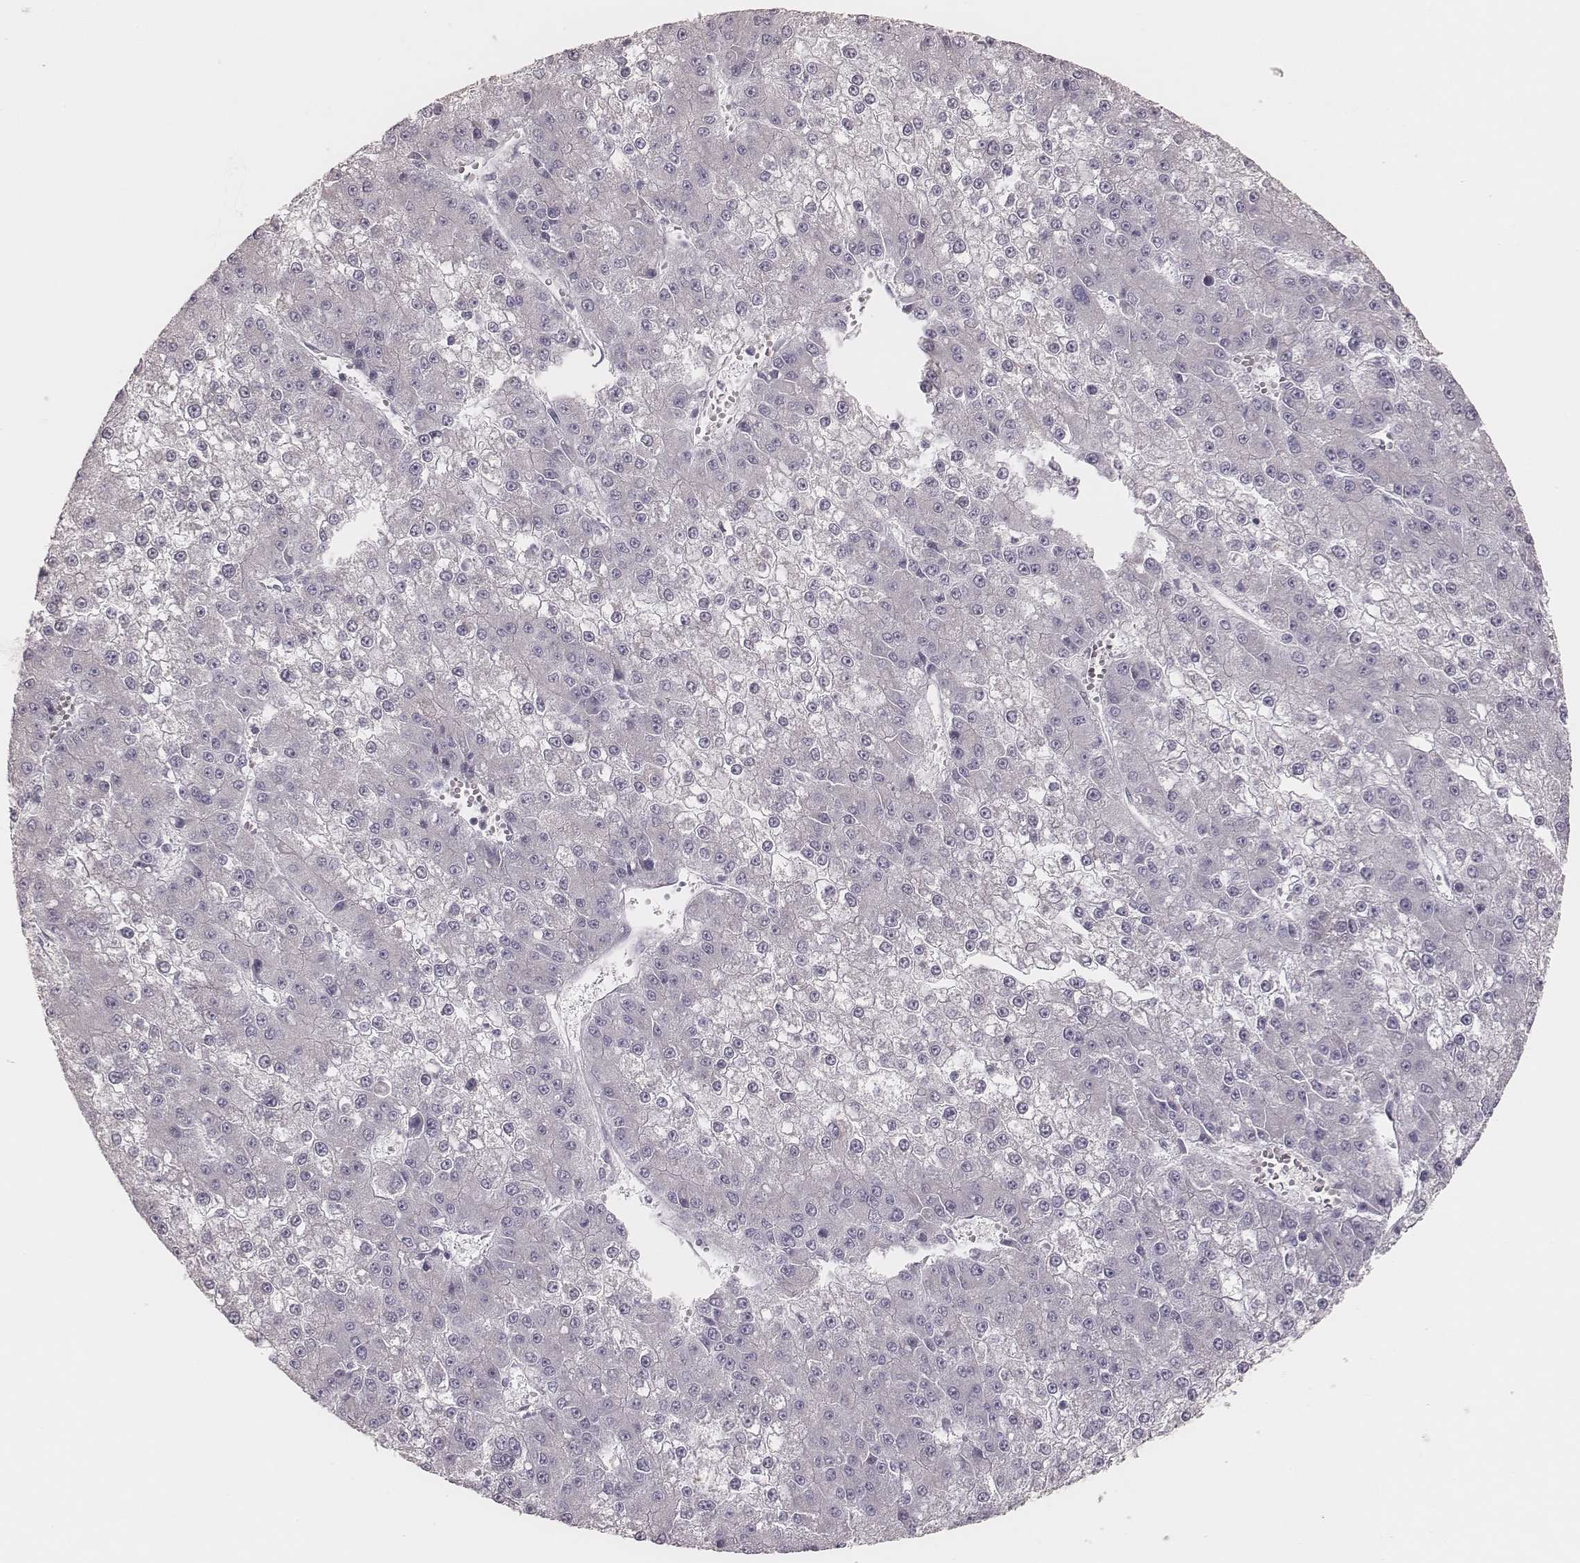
{"staining": {"intensity": "negative", "quantity": "none", "location": "none"}, "tissue": "liver cancer", "cell_type": "Tumor cells", "image_type": "cancer", "snomed": [{"axis": "morphology", "description": "Carcinoma, Hepatocellular, NOS"}, {"axis": "topography", "description": "Liver"}], "caption": "The immunohistochemistry photomicrograph has no significant staining in tumor cells of liver cancer tissue.", "gene": "KIF5C", "patient": {"sex": "female", "age": 73}}